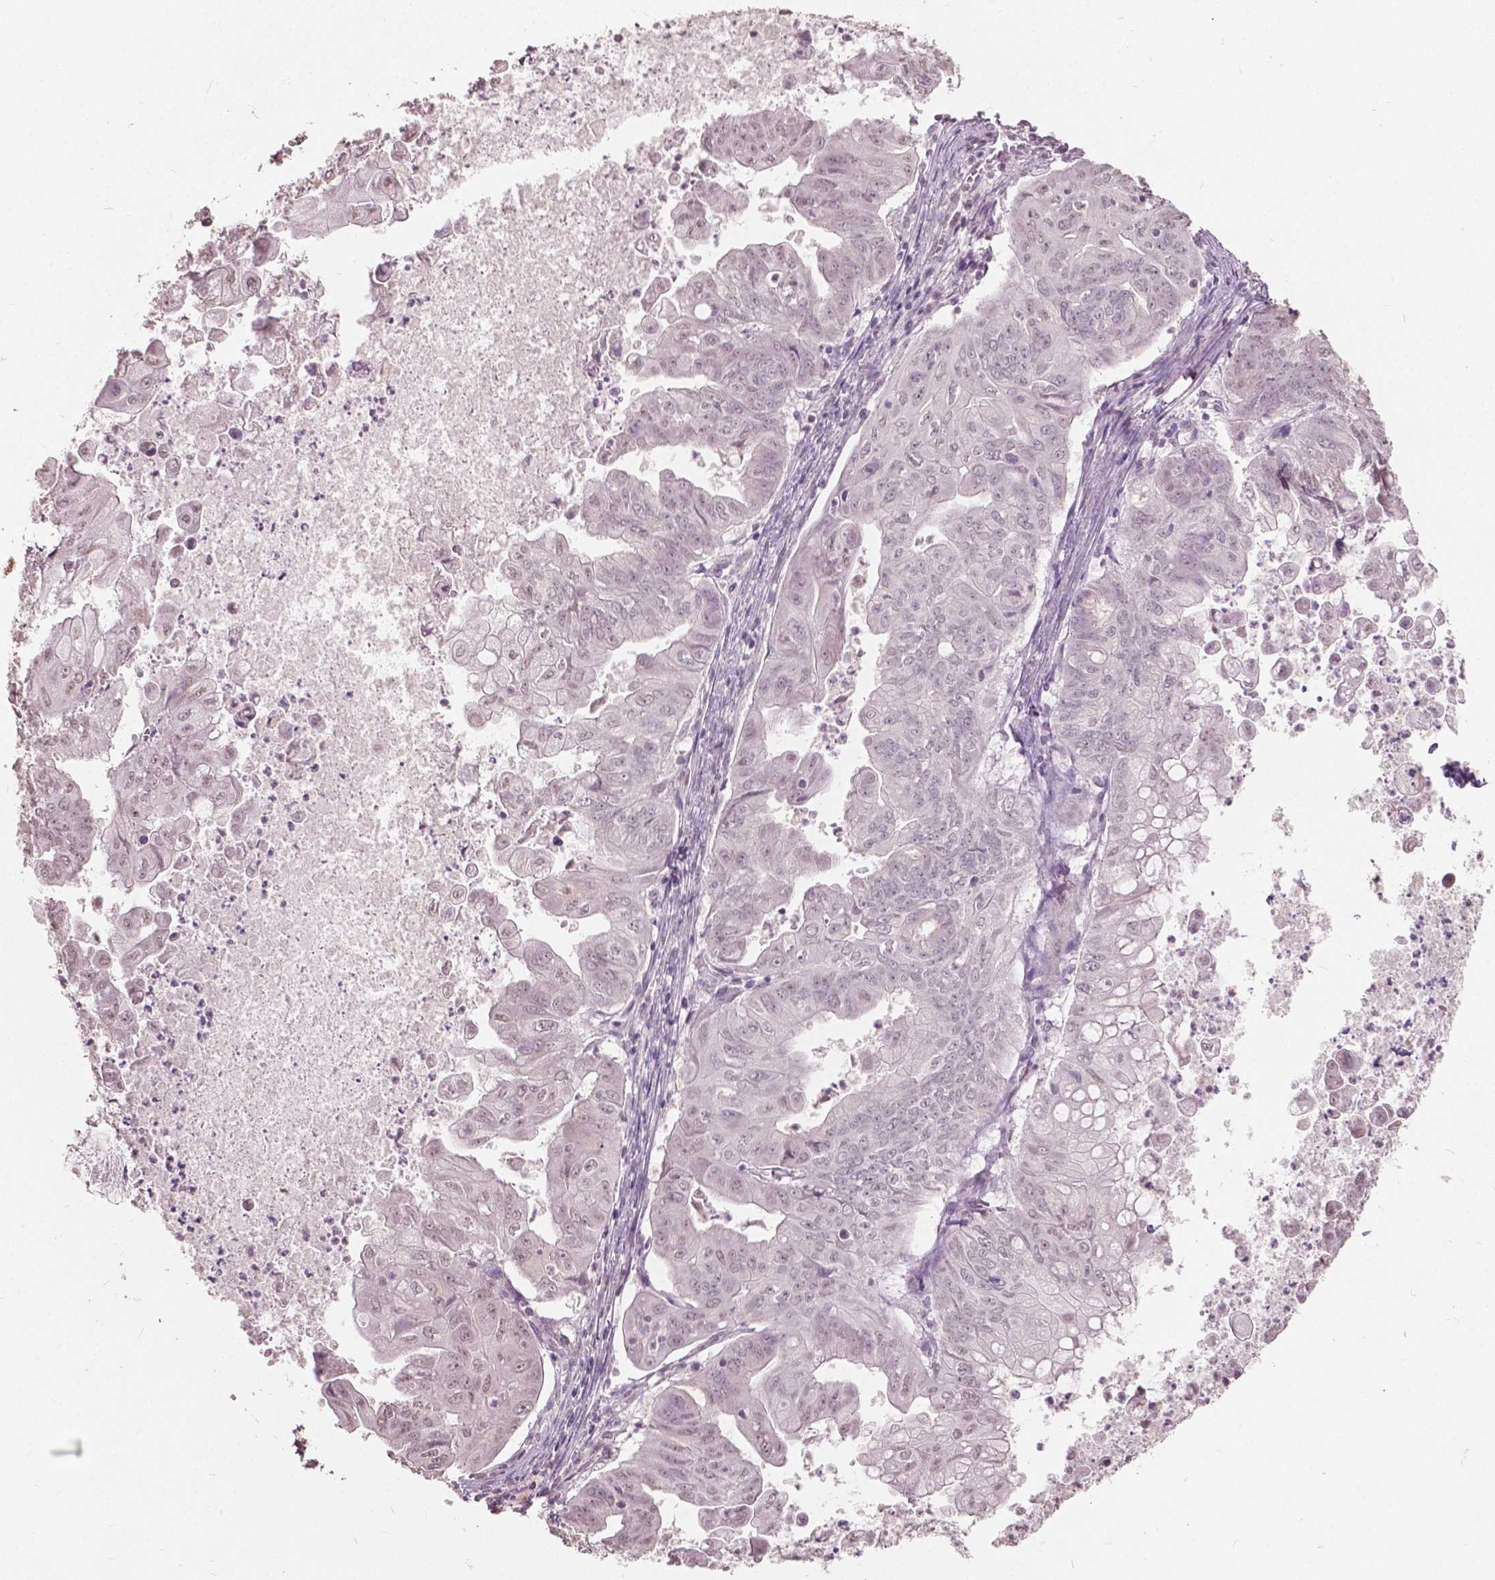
{"staining": {"intensity": "weak", "quantity": "<25%", "location": "nuclear"}, "tissue": "stomach cancer", "cell_type": "Tumor cells", "image_type": "cancer", "snomed": [{"axis": "morphology", "description": "Adenocarcinoma, NOS"}, {"axis": "topography", "description": "Stomach, upper"}], "caption": "Stomach adenocarcinoma stained for a protein using immunohistochemistry displays no staining tumor cells.", "gene": "HOXA10", "patient": {"sex": "male", "age": 80}}